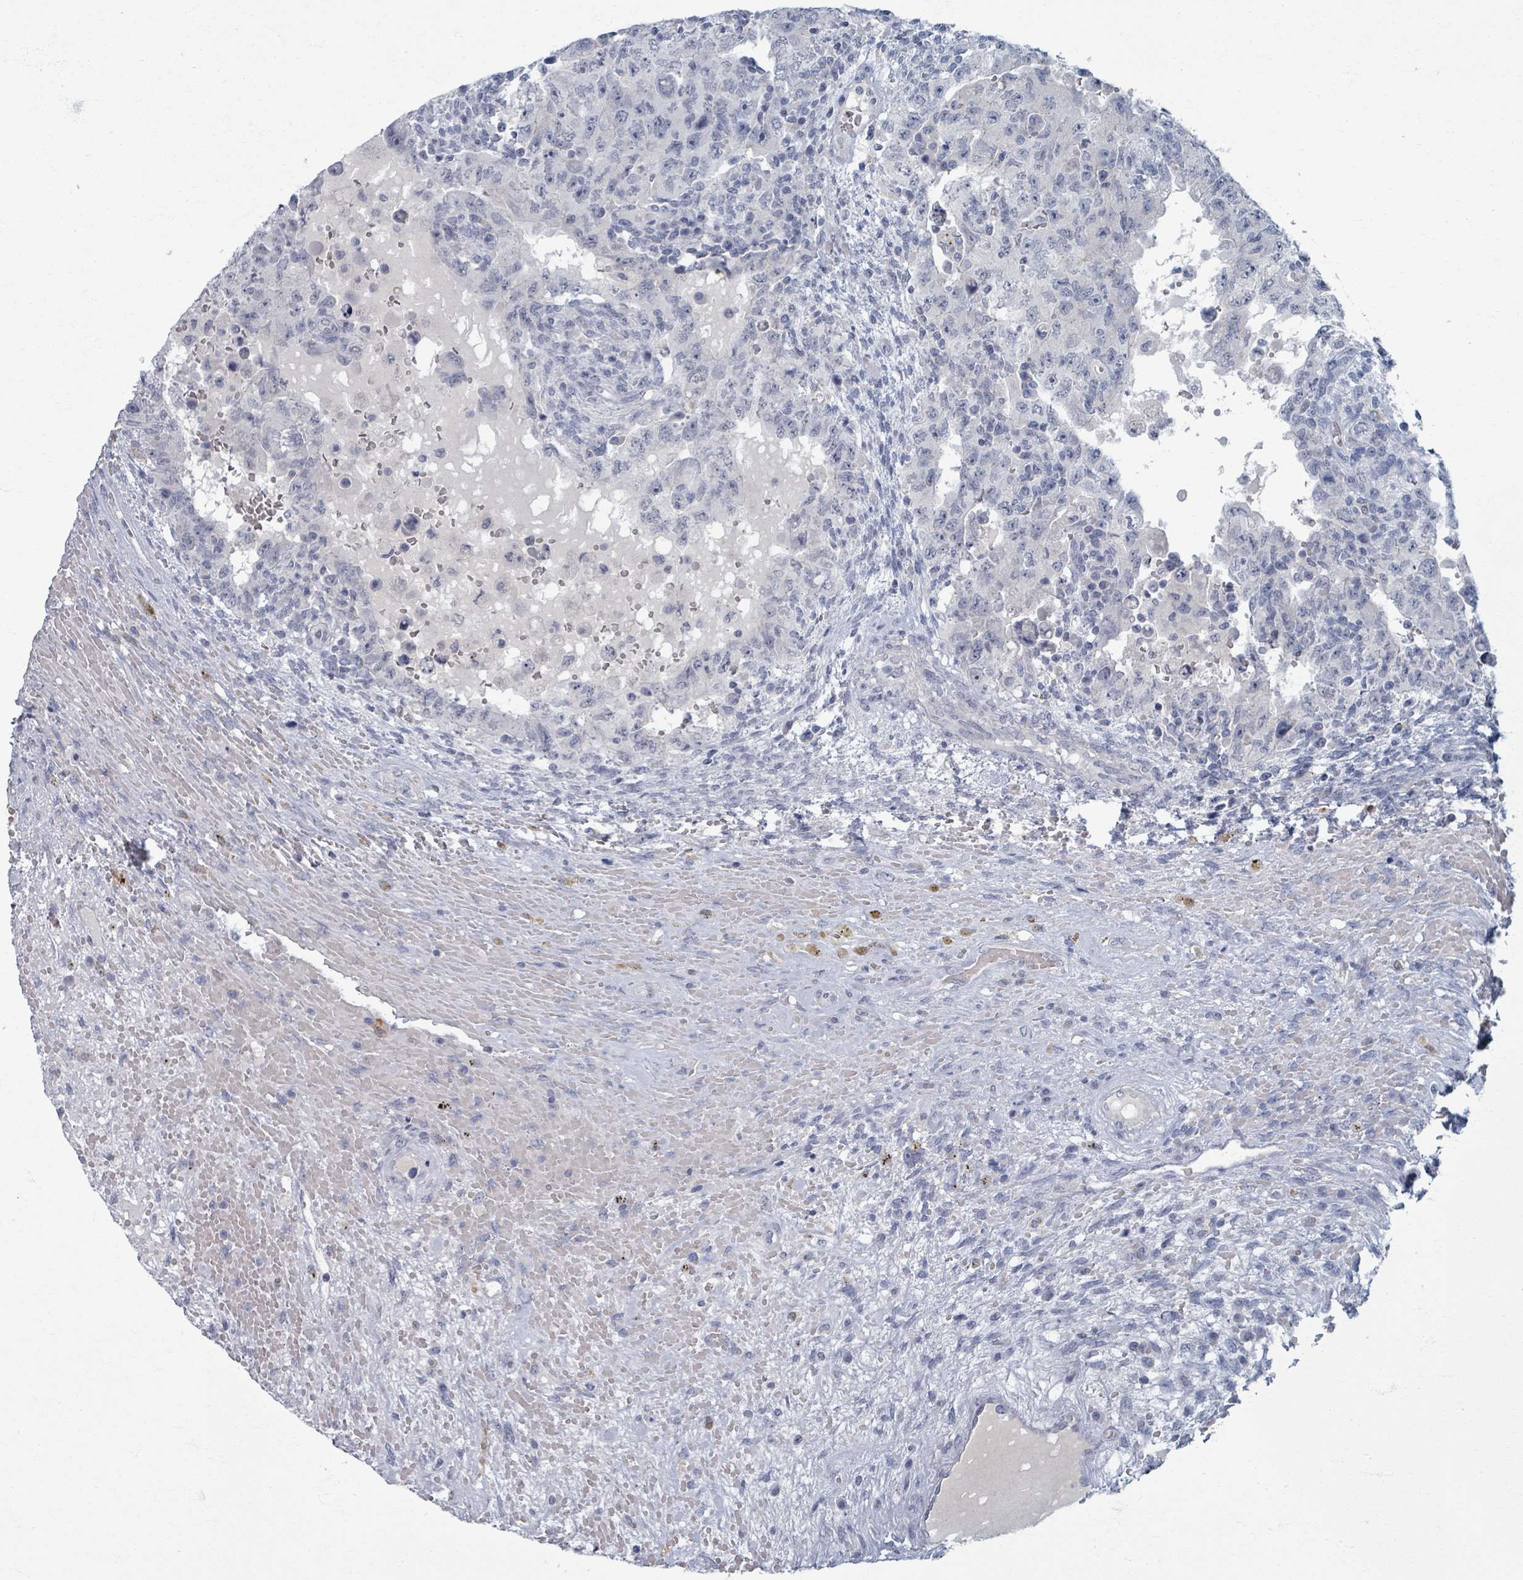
{"staining": {"intensity": "negative", "quantity": "none", "location": "none"}, "tissue": "testis cancer", "cell_type": "Tumor cells", "image_type": "cancer", "snomed": [{"axis": "morphology", "description": "Carcinoma, Embryonal, NOS"}, {"axis": "topography", "description": "Testis"}], "caption": "DAB immunohistochemical staining of embryonal carcinoma (testis) demonstrates no significant staining in tumor cells.", "gene": "WNT11", "patient": {"sex": "male", "age": 26}}